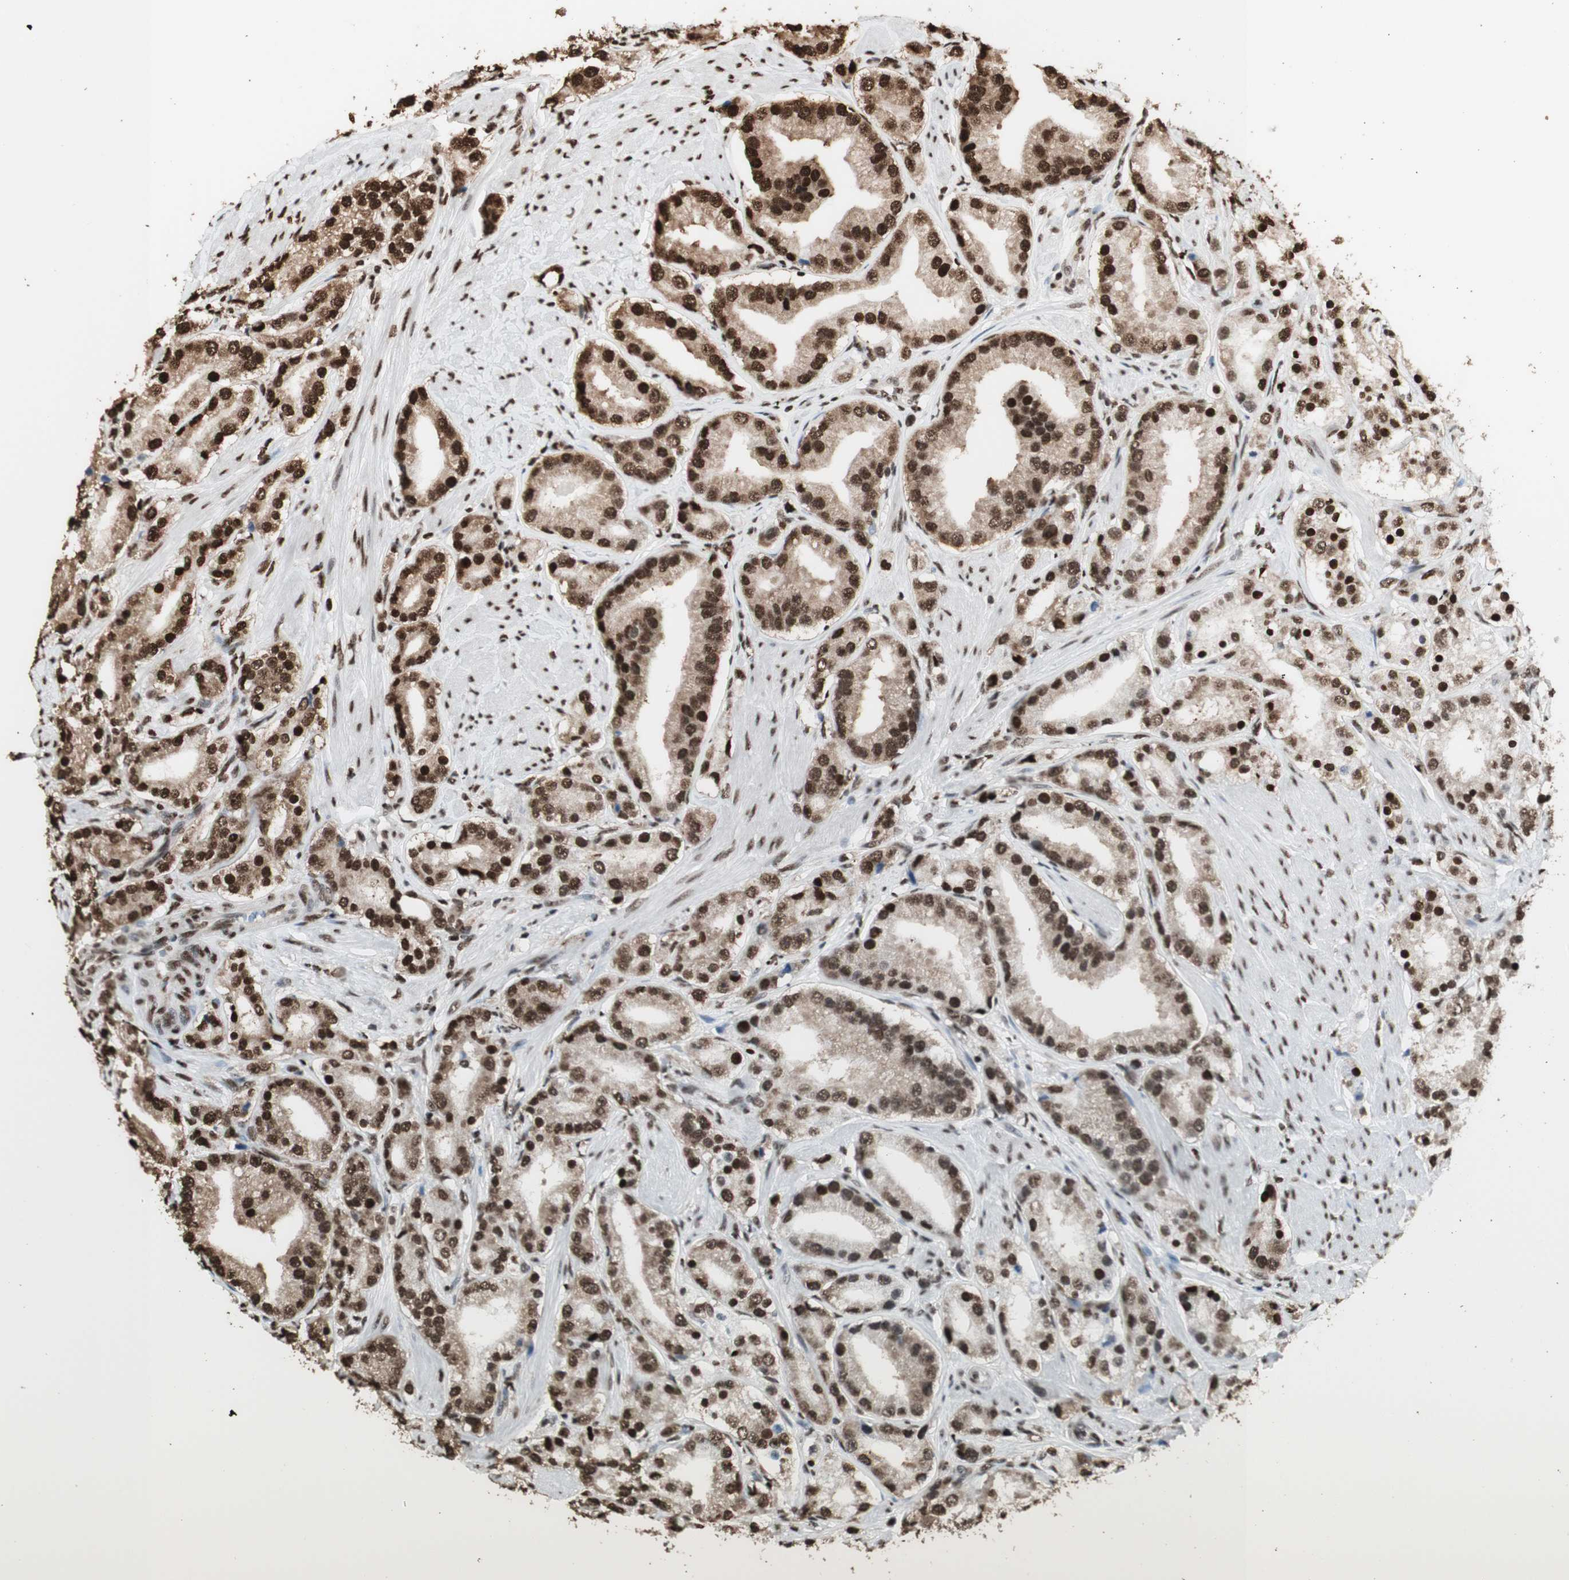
{"staining": {"intensity": "strong", "quantity": "25%-75%", "location": "nuclear"}, "tissue": "prostate cancer", "cell_type": "Tumor cells", "image_type": "cancer", "snomed": [{"axis": "morphology", "description": "Adenocarcinoma, Low grade"}, {"axis": "topography", "description": "Prostate"}], "caption": "Human prostate cancer stained with a brown dye shows strong nuclear positive positivity in approximately 25%-75% of tumor cells.", "gene": "HNRNPA2B1", "patient": {"sex": "male", "age": 63}}